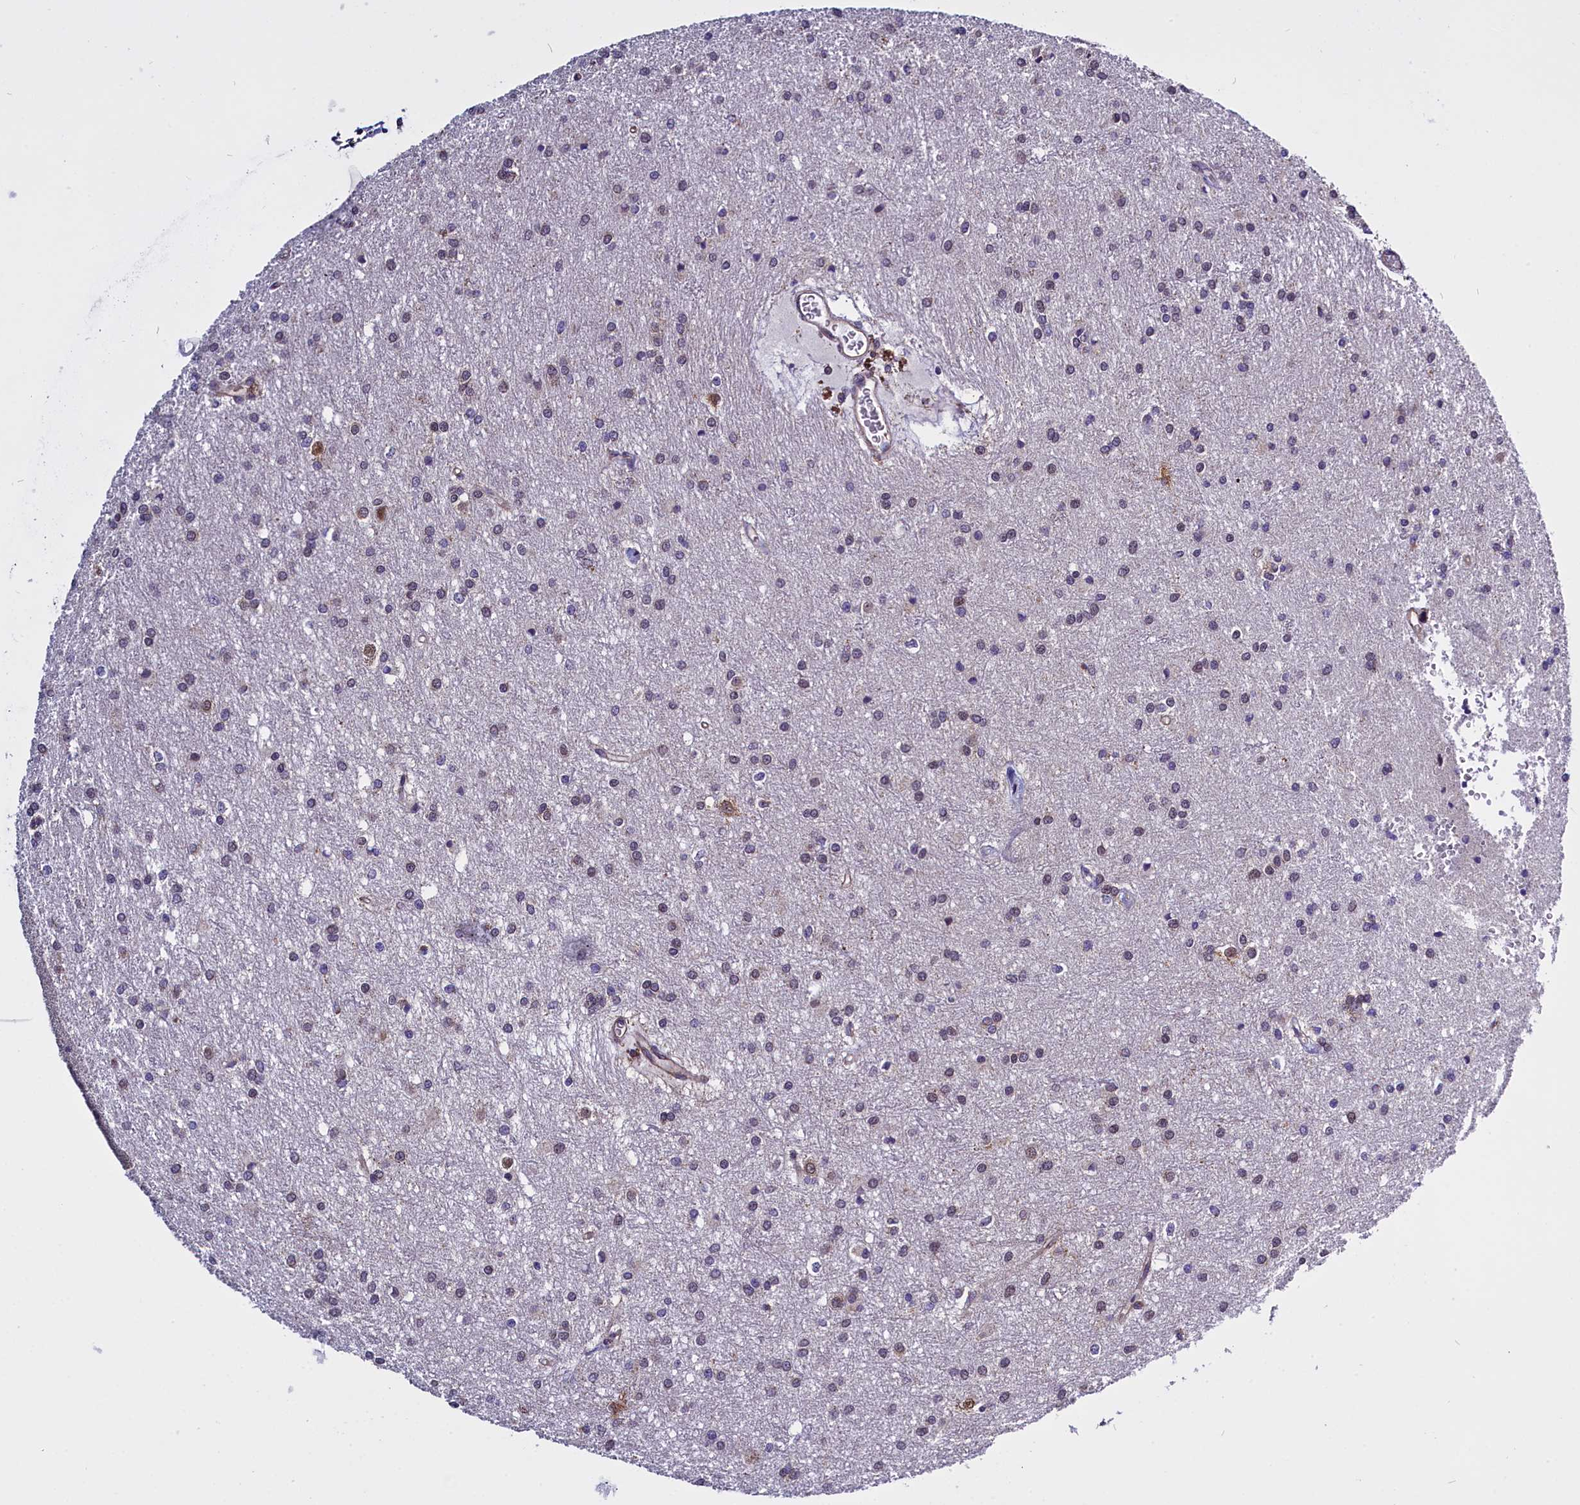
{"staining": {"intensity": "weak", "quantity": "<25%", "location": "nuclear"}, "tissue": "glioma", "cell_type": "Tumor cells", "image_type": "cancer", "snomed": [{"axis": "morphology", "description": "Glioma, malignant, High grade"}, {"axis": "topography", "description": "Brain"}], "caption": "Tumor cells show no significant expression in glioma.", "gene": "UACA", "patient": {"sex": "female", "age": 50}}